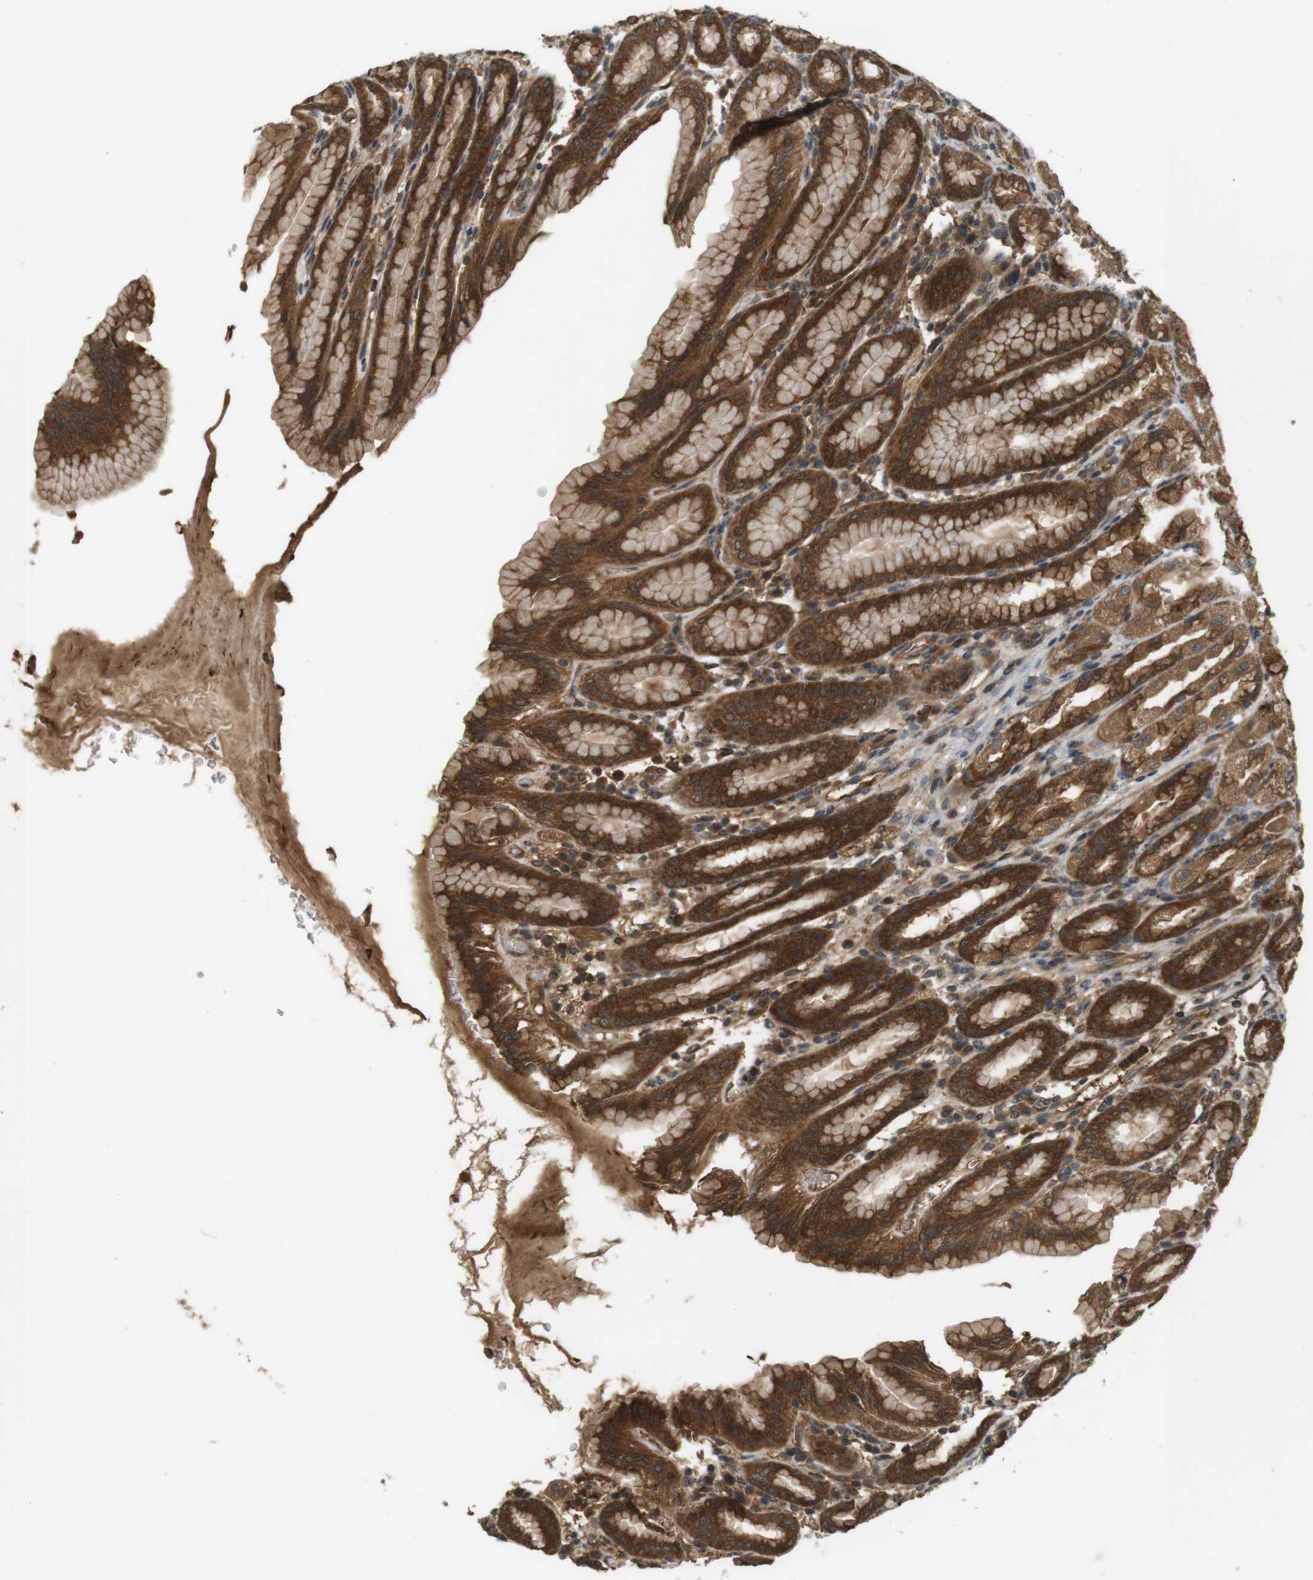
{"staining": {"intensity": "strong", "quantity": ">75%", "location": "cytoplasmic/membranous"}, "tissue": "stomach", "cell_type": "Glandular cells", "image_type": "normal", "snomed": [{"axis": "morphology", "description": "Normal tissue, NOS"}, {"axis": "topography", "description": "Stomach, upper"}], "caption": "Protein staining of unremarkable stomach exhibits strong cytoplasmic/membranous staining in about >75% of glandular cells. (DAB (3,3'-diaminobenzidine) = brown stain, brightfield microscopy at high magnification).", "gene": "NFKBIE", "patient": {"sex": "male", "age": 68}}